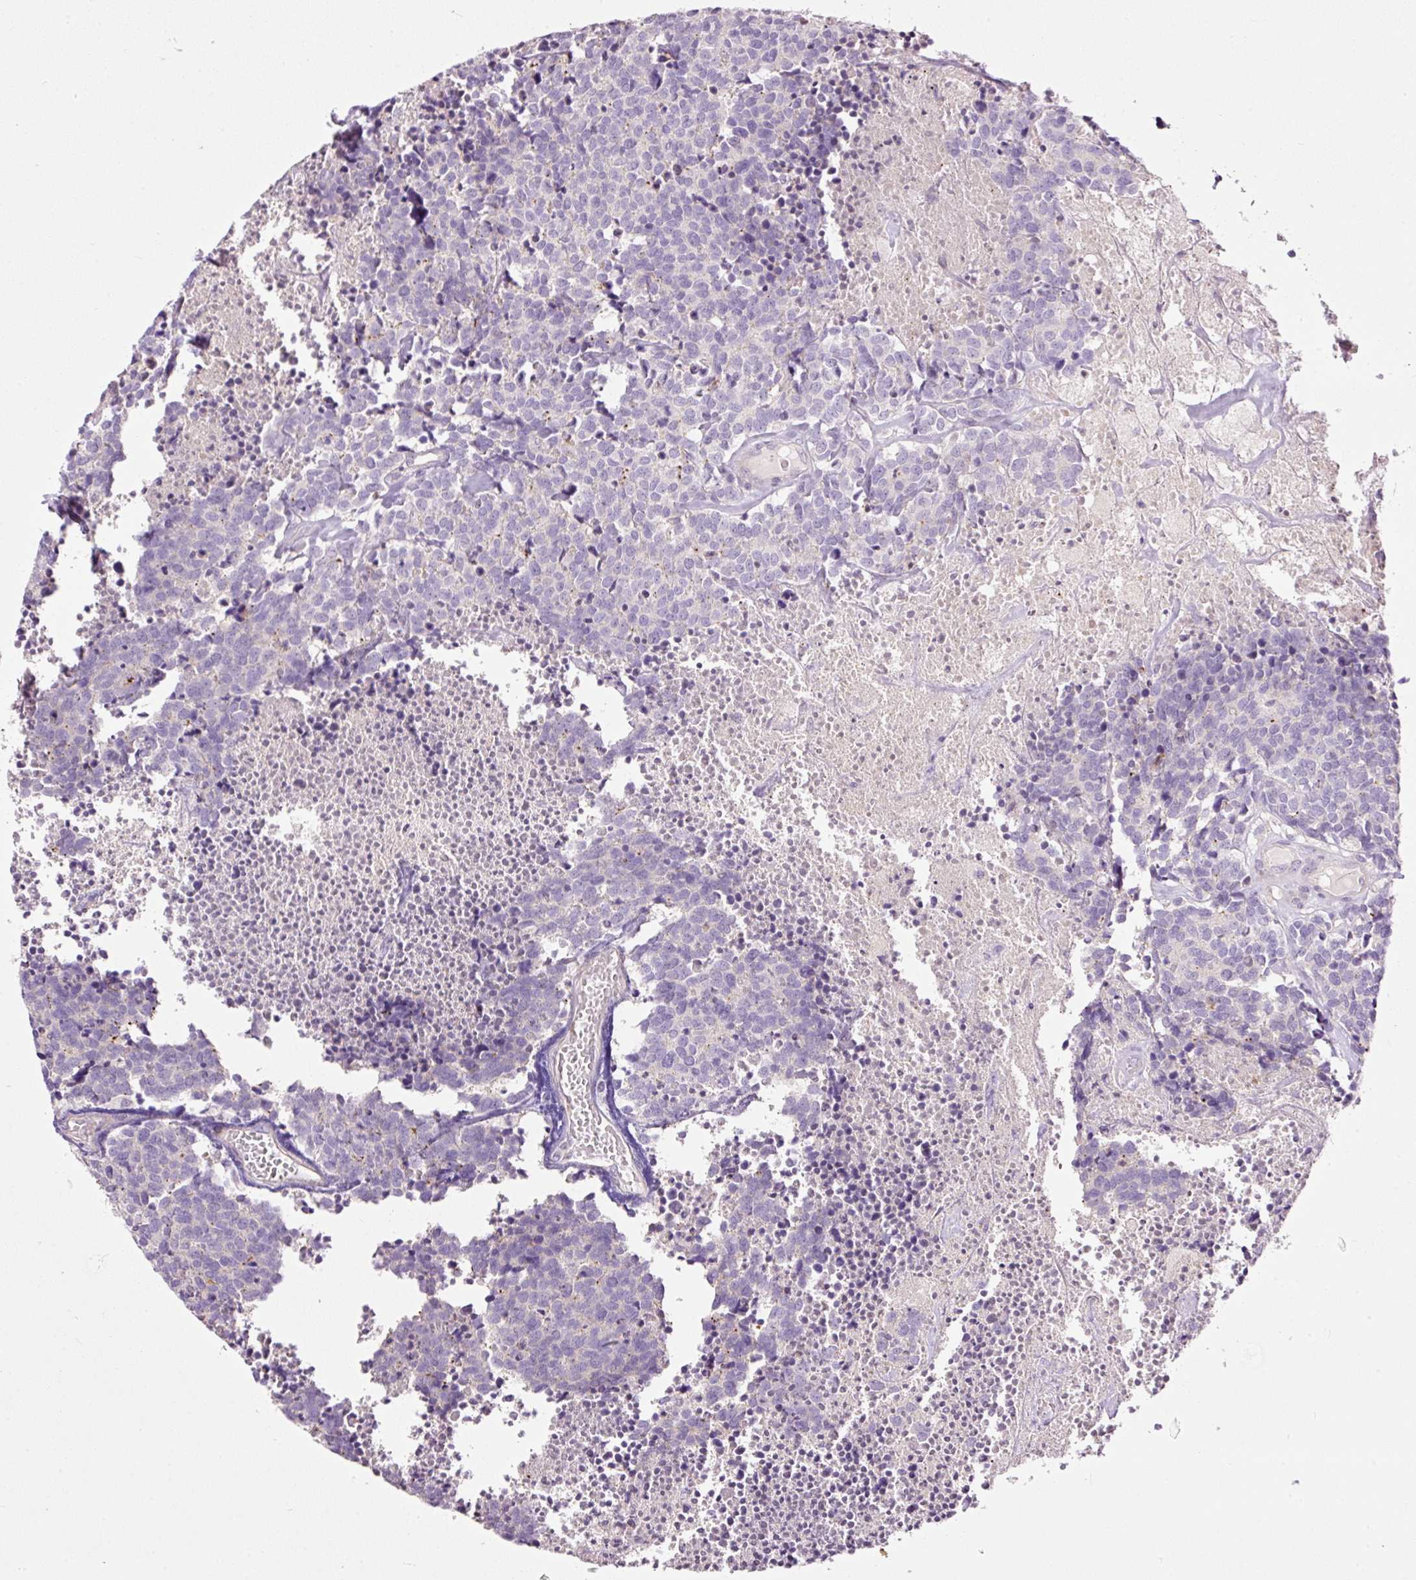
{"staining": {"intensity": "negative", "quantity": "none", "location": "none"}, "tissue": "carcinoid", "cell_type": "Tumor cells", "image_type": "cancer", "snomed": [{"axis": "morphology", "description": "Carcinoid, malignant, NOS"}, {"axis": "topography", "description": "Skin"}], "caption": "Carcinoid was stained to show a protein in brown. There is no significant staining in tumor cells.", "gene": "FCRL4", "patient": {"sex": "female", "age": 79}}